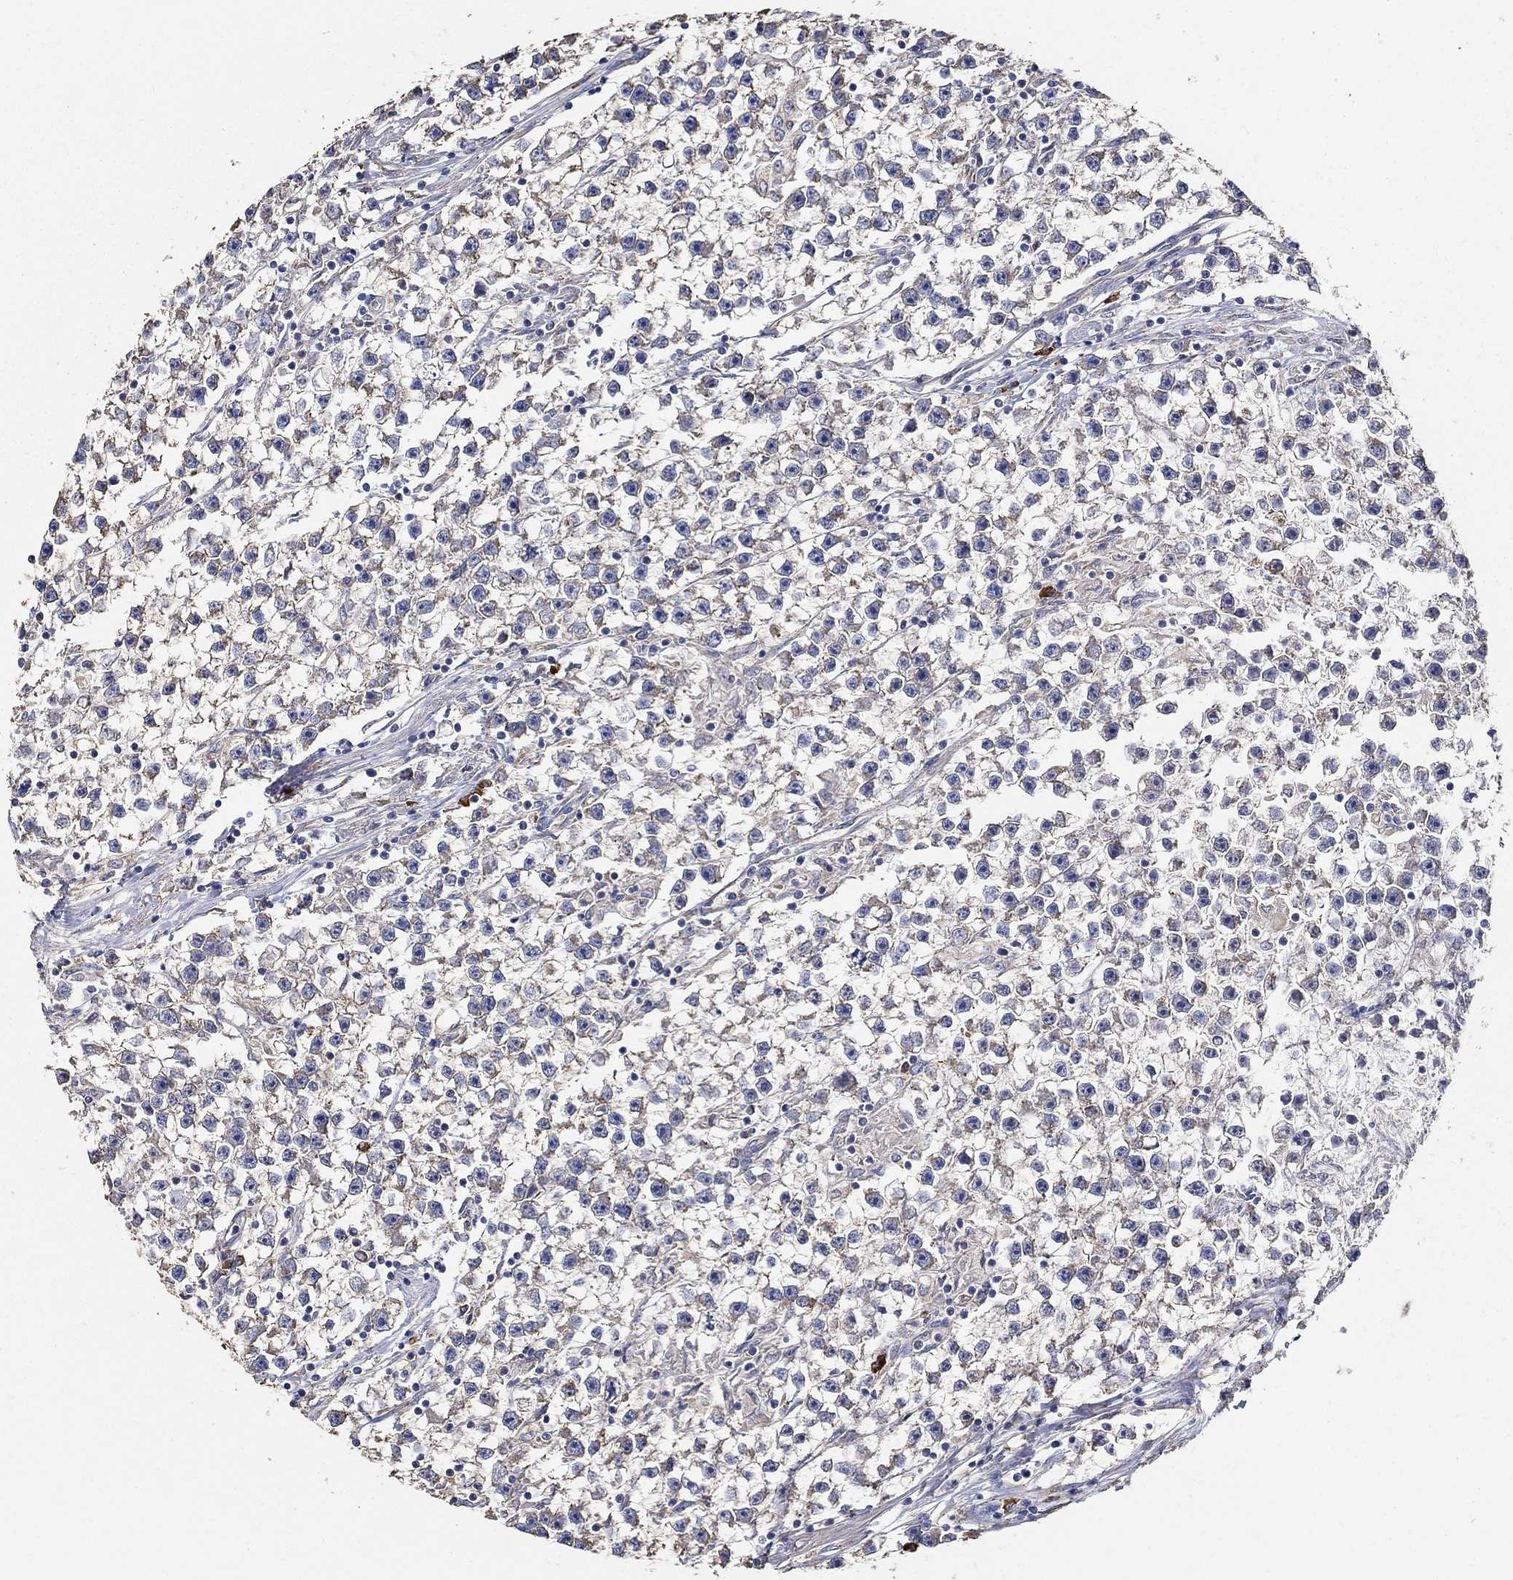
{"staining": {"intensity": "negative", "quantity": "none", "location": "none"}, "tissue": "testis cancer", "cell_type": "Tumor cells", "image_type": "cancer", "snomed": [{"axis": "morphology", "description": "Seminoma, NOS"}, {"axis": "topography", "description": "Testis"}], "caption": "IHC of human testis cancer shows no expression in tumor cells. (Brightfield microscopy of DAB (3,3'-diaminobenzidine) immunohistochemistry (IHC) at high magnification).", "gene": "EMILIN3", "patient": {"sex": "male", "age": 59}}